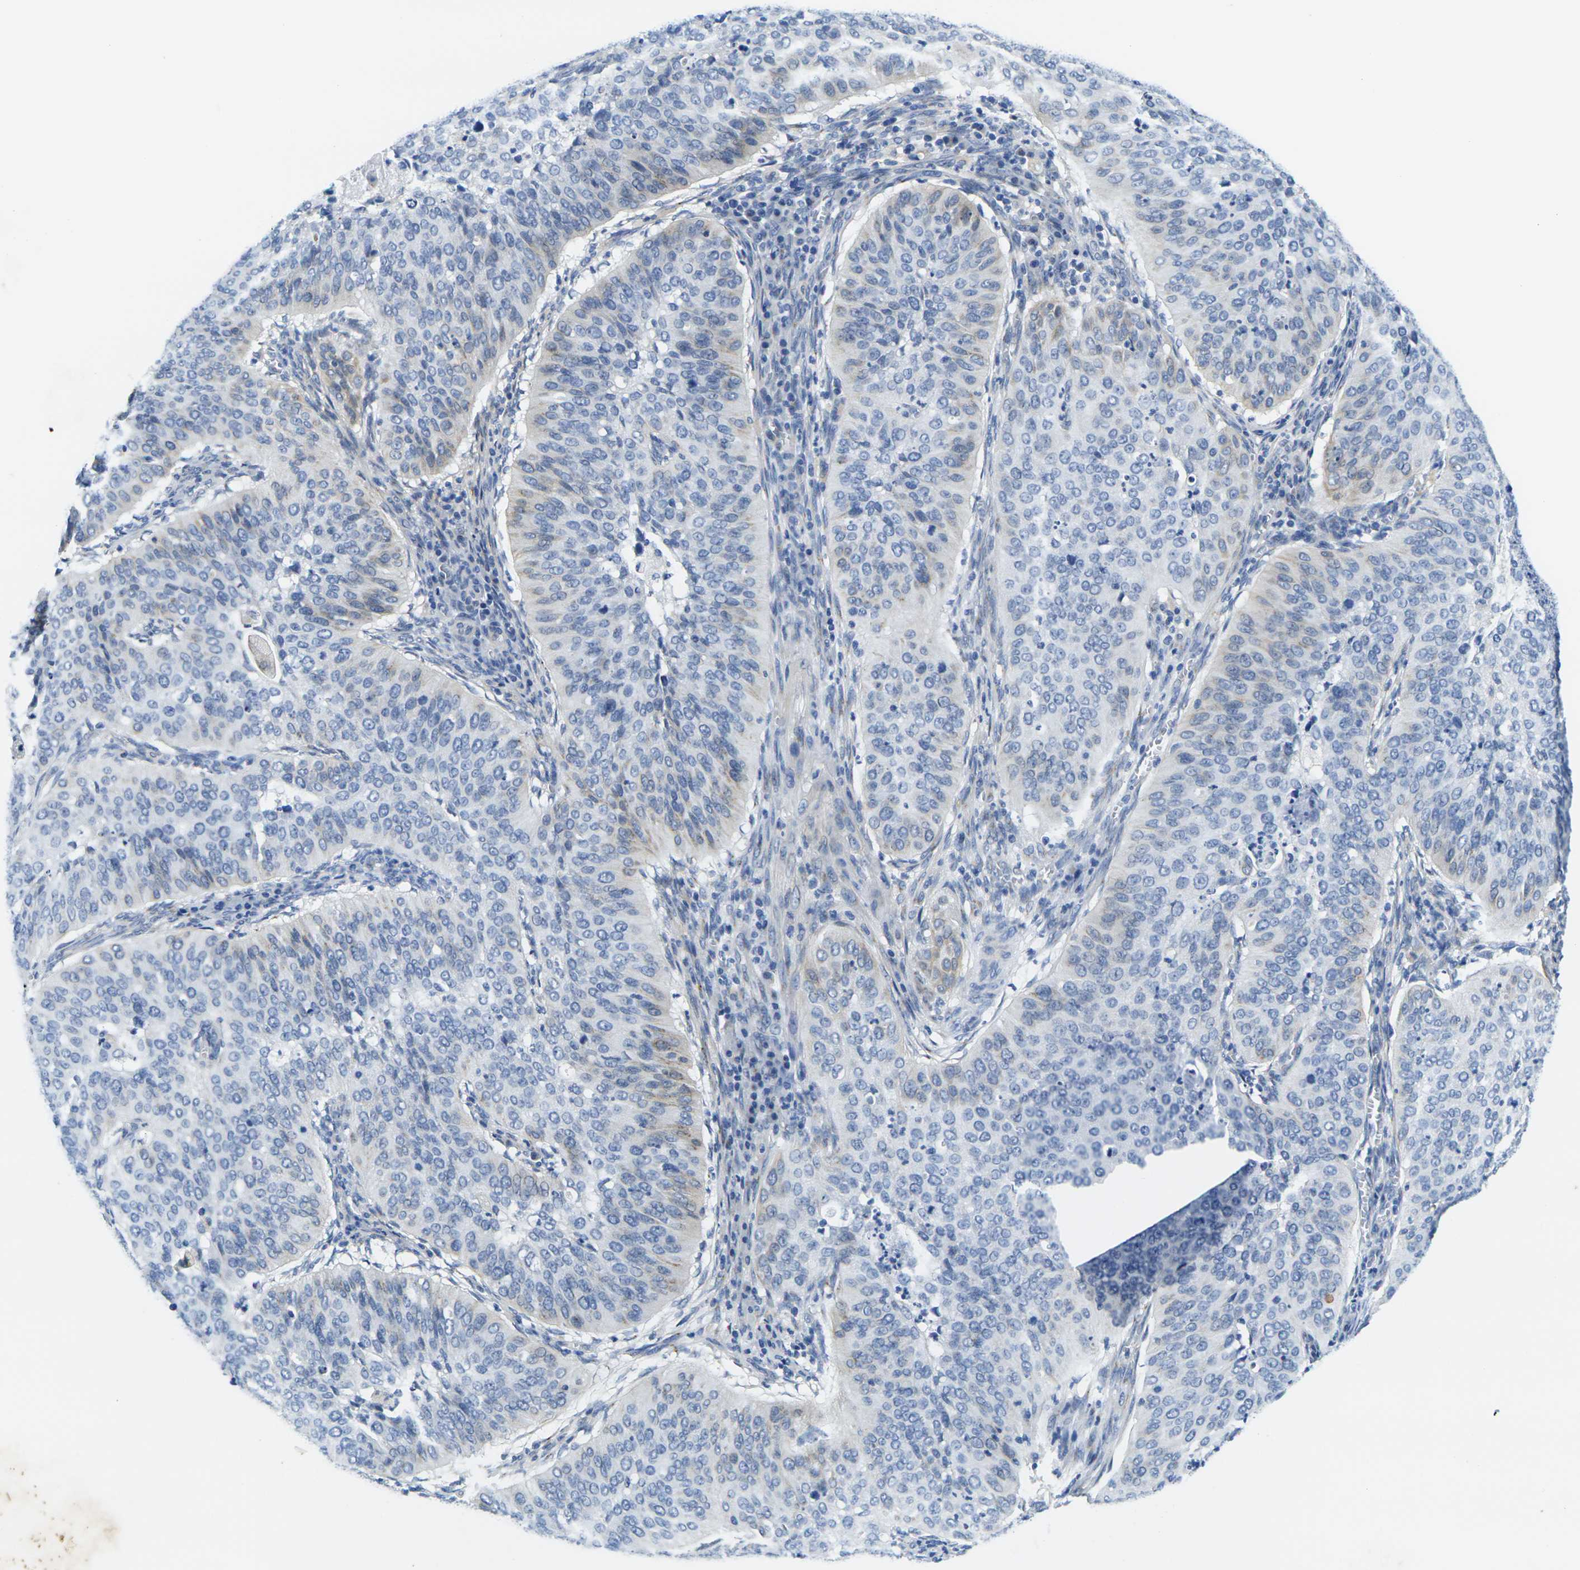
{"staining": {"intensity": "weak", "quantity": "<25%", "location": "cytoplasmic/membranous"}, "tissue": "cervical cancer", "cell_type": "Tumor cells", "image_type": "cancer", "snomed": [{"axis": "morphology", "description": "Normal tissue, NOS"}, {"axis": "morphology", "description": "Squamous cell carcinoma, NOS"}, {"axis": "topography", "description": "Cervix"}], "caption": "Histopathology image shows no protein positivity in tumor cells of squamous cell carcinoma (cervical) tissue. Brightfield microscopy of immunohistochemistry stained with DAB (brown) and hematoxylin (blue), captured at high magnification.", "gene": "CRK", "patient": {"sex": "female", "age": 39}}